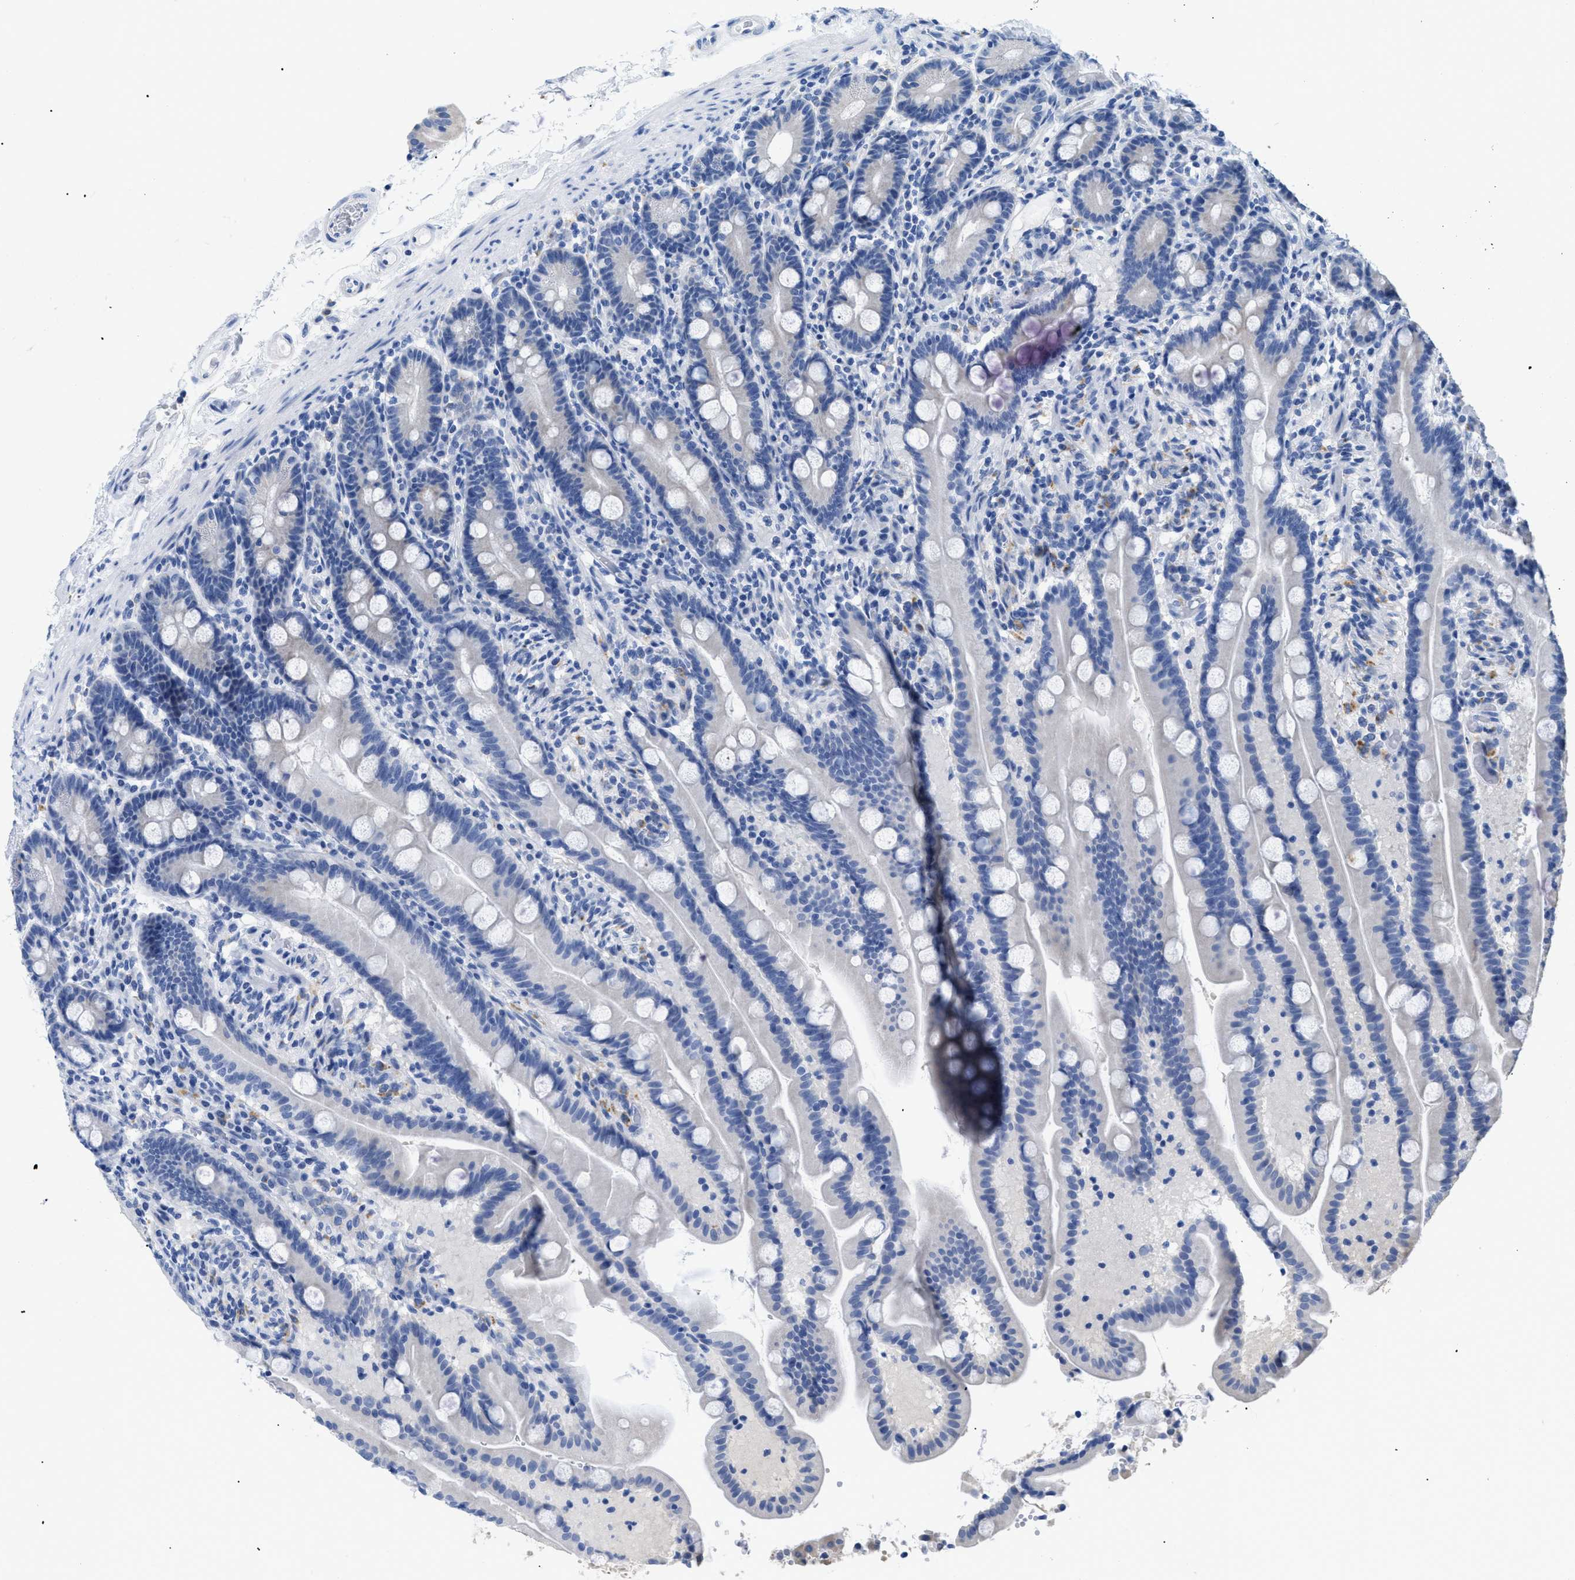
{"staining": {"intensity": "negative", "quantity": "none", "location": "none"}, "tissue": "duodenum", "cell_type": "Glandular cells", "image_type": "normal", "snomed": [{"axis": "morphology", "description": "Normal tissue, NOS"}, {"axis": "topography", "description": "Duodenum"}], "caption": "Micrograph shows no protein positivity in glandular cells of normal duodenum.", "gene": "APOBEC2", "patient": {"sex": "male", "age": 54}}